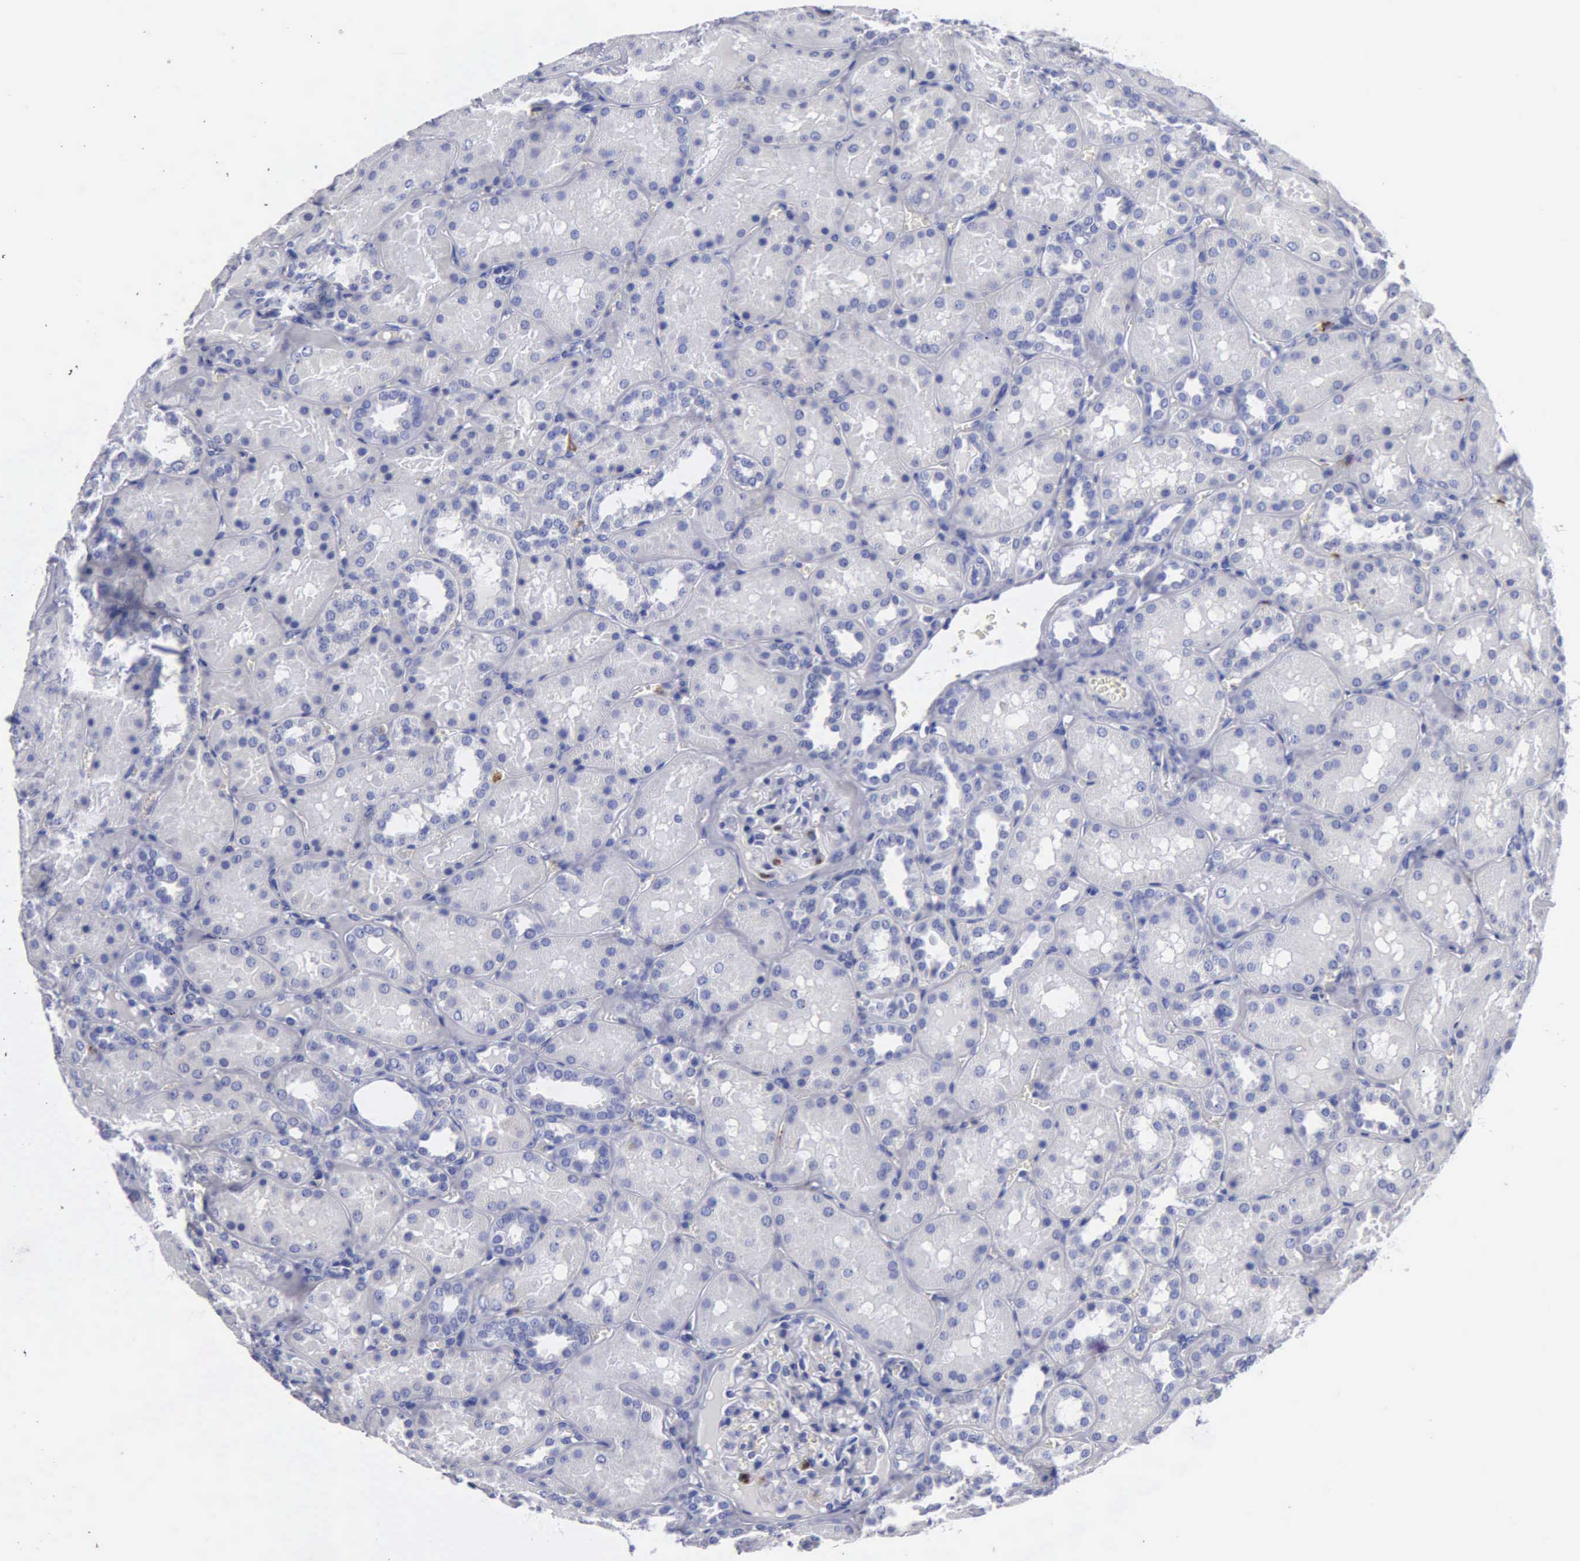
{"staining": {"intensity": "negative", "quantity": "none", "location": "none"}, "tissue": "kidney", "cell_type": "Cells in glomeruli", "image_type": "normal", "snomed": [{"axis": "morphology", "description": "Normal tissue, NOS"}, {"axis": "topography", "description": "Kidney"}], "caption": "The image shows no staining of cells in glomeruli in benign kidney. Brightfield microscopy of immunohistochemistry stained with DAB (3,3'-diaminobenzidine) (brown) and hematoxylin (blue), captured at high magnification.", "gene": "CTSG", "patient": {"sex": "female", "age": 52}}